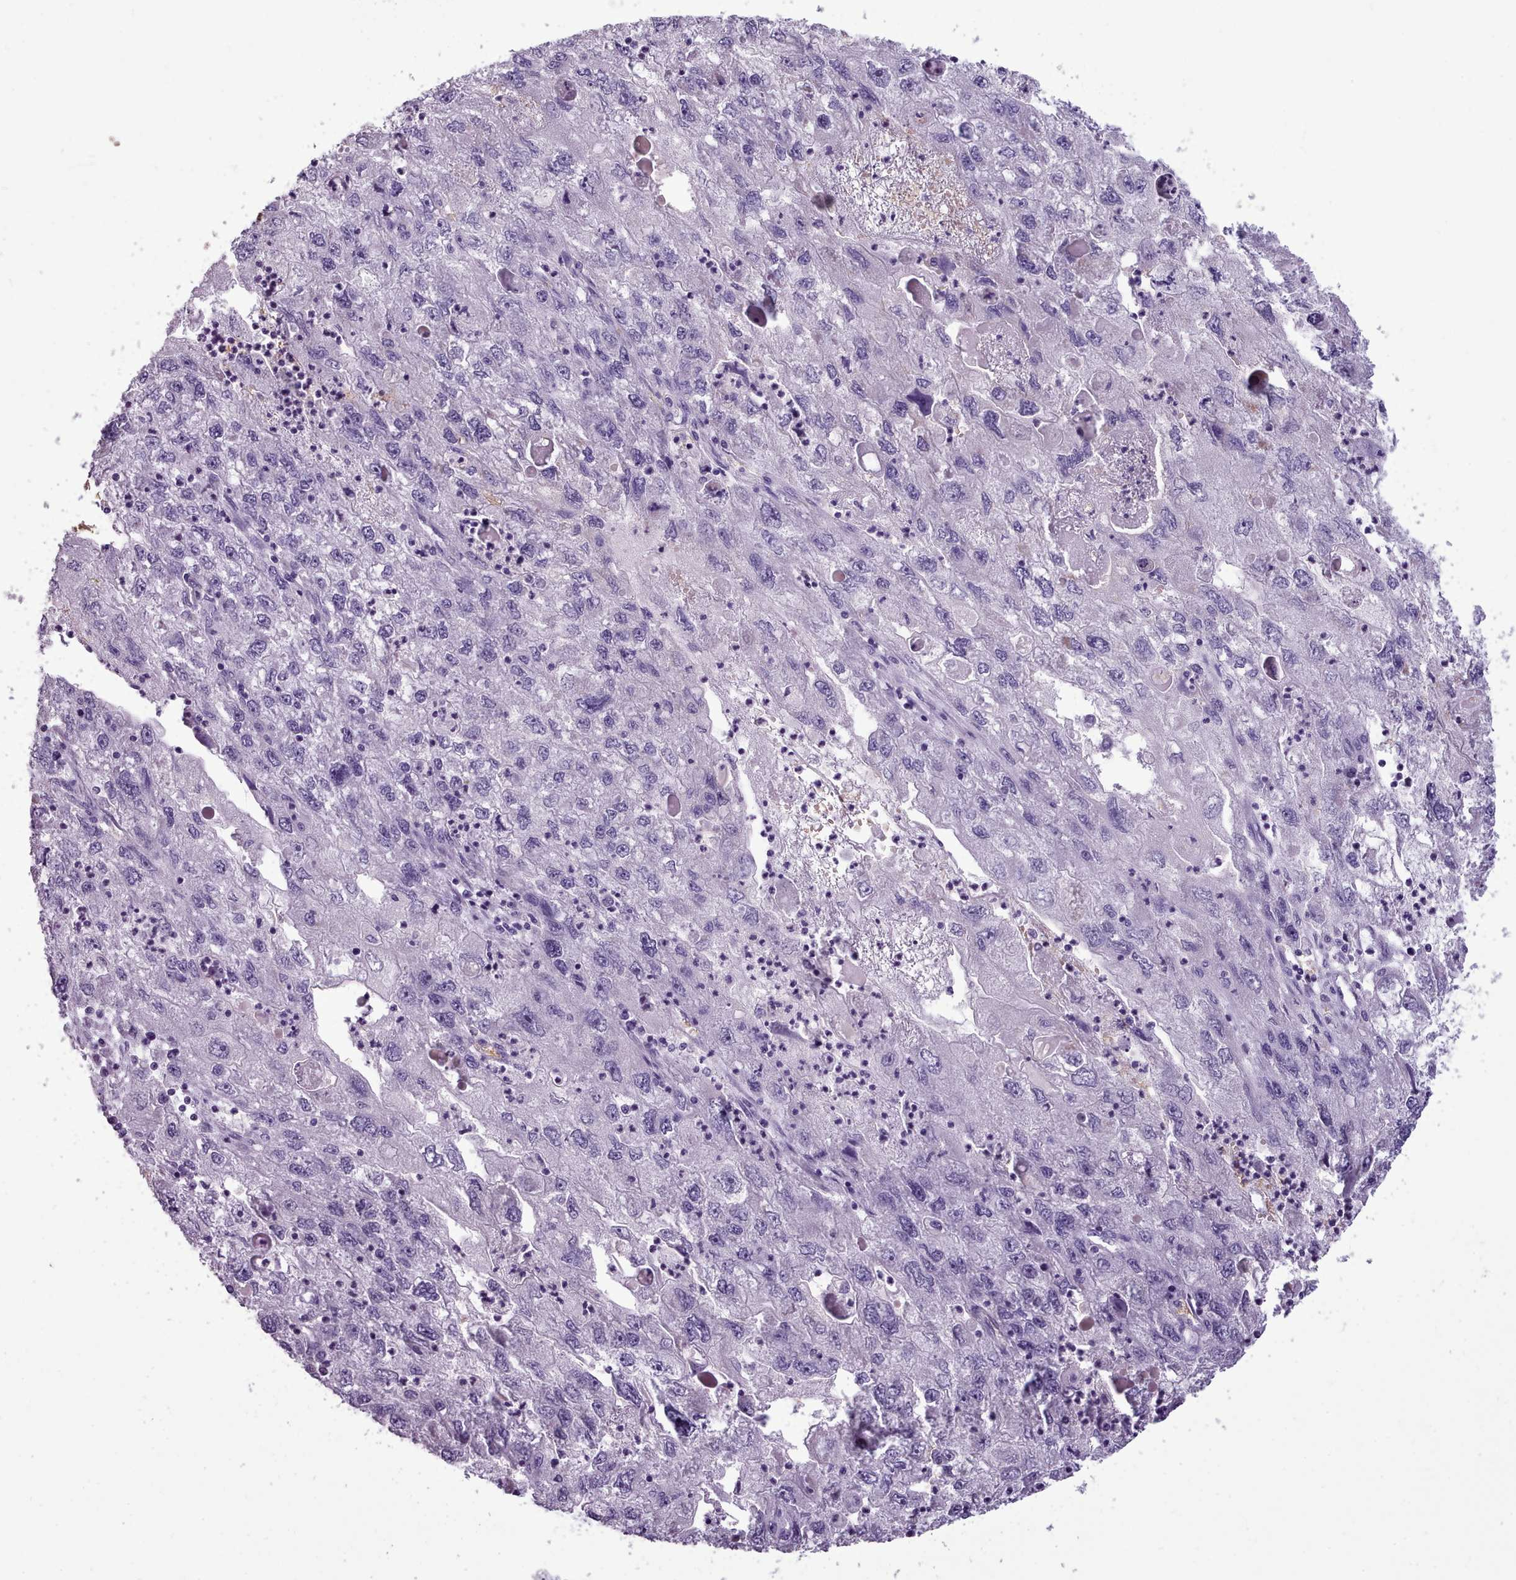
{"staining": {"intensity": "negative", "quantity": "none", "location": "none"}, "tissue": "endometrial cancer", "cell_type": "Tumor cells", "image_type": "cancer", "snomed": [{"axis": "morphology", "description": "Adenocarcinoma, NOS"}, {"axis": "topography", "description": "Endometrium"}], "caption": "DAB immunohistochemical staining of adenocarcinoma (endometrial) reveals no significant staining in tumor cells.", "gene": "AK4", "patient": {"sex": "female", "age": 49}}